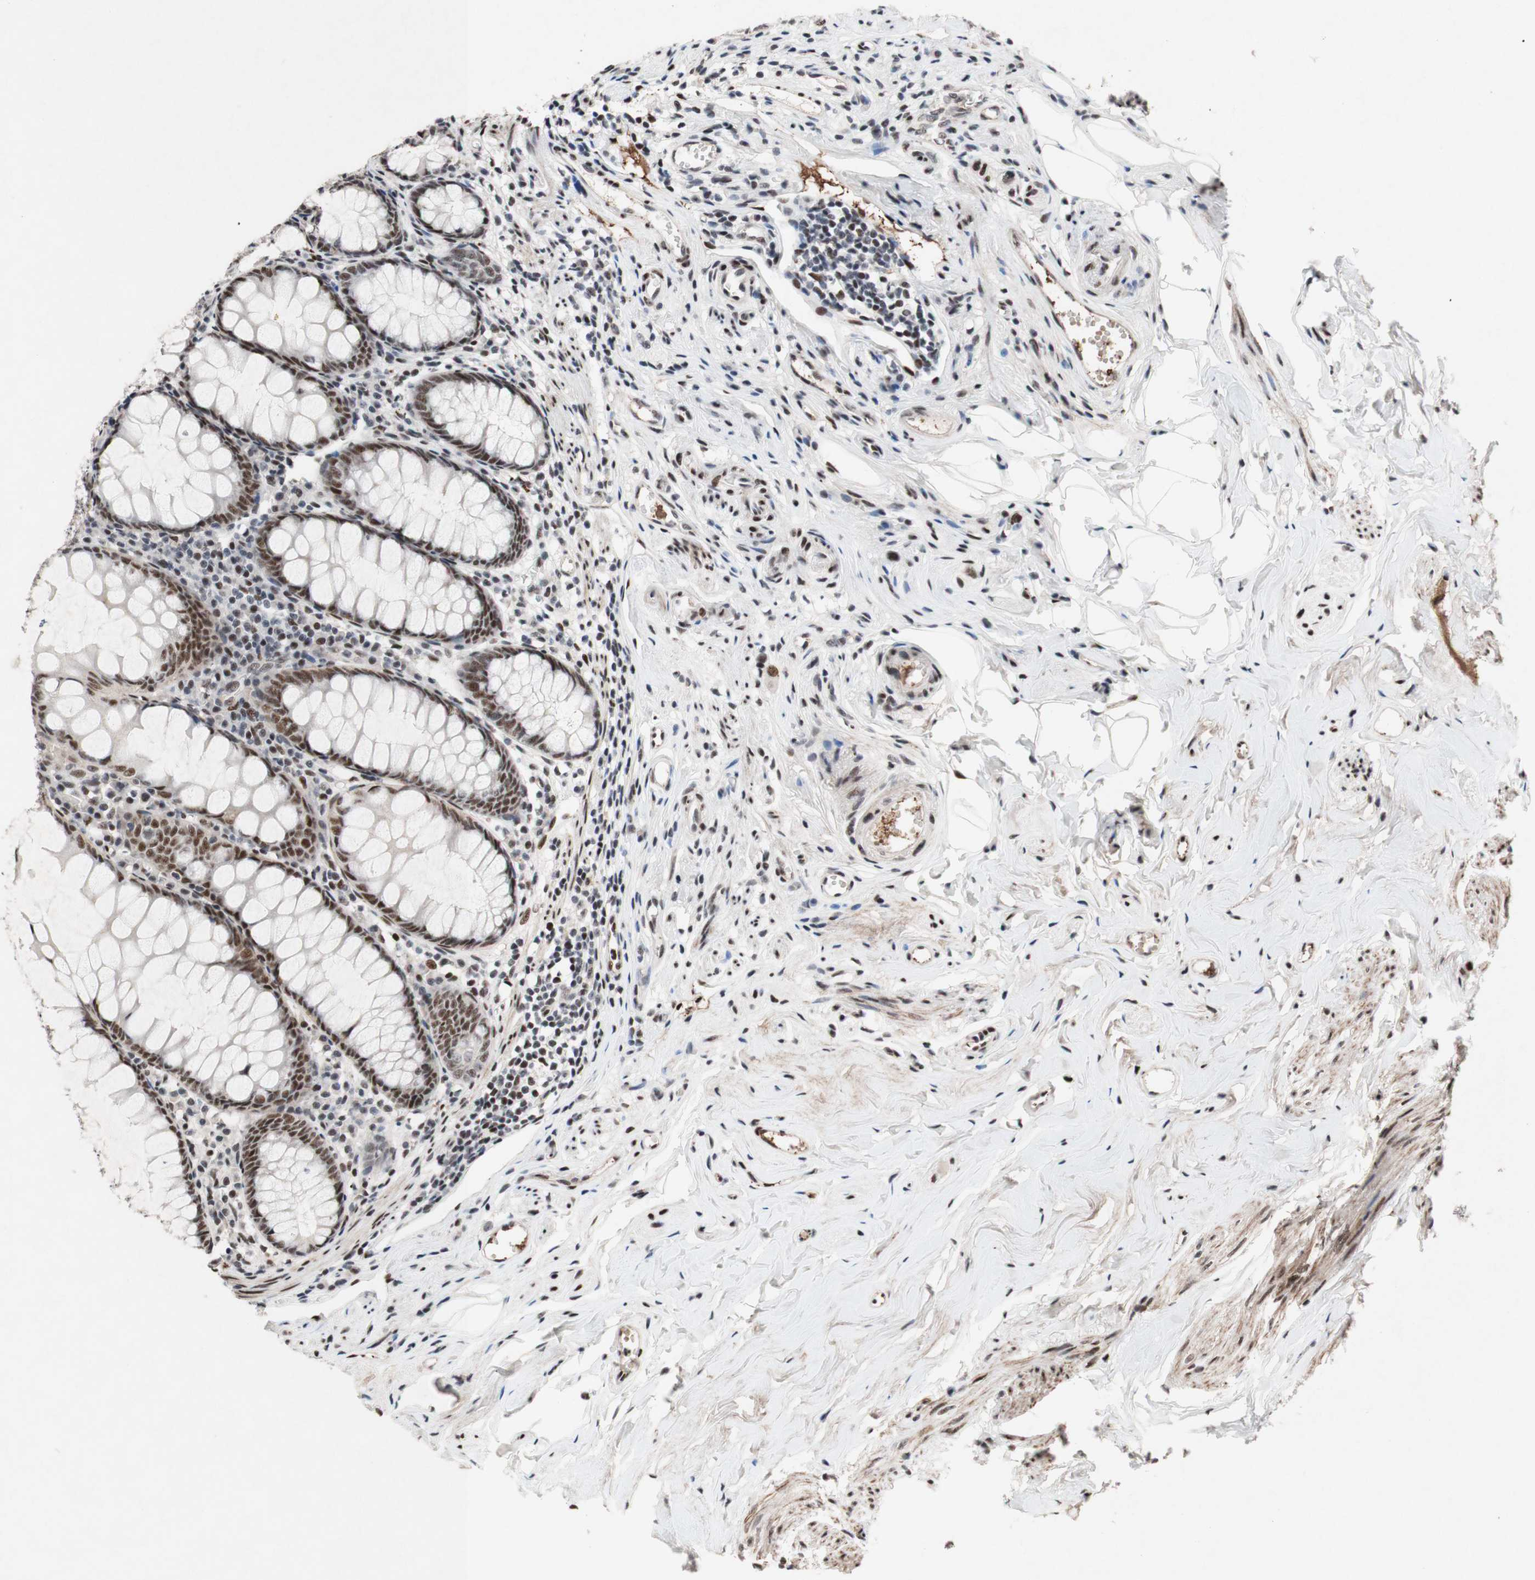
{"staining": {"intensity": "strong", "quantity": ">75%", "location": "nuclear"}, "tissue": "appendix", "cell_type": "Glandular cells", "image_type": "normal", "snomed": [{"axis": "morphology", "description": "Normal tissue, NOS"}, {"axis": "topography", "description": "Appendix"}], "caption": "A brown stain highlights strong nuclear expression of a protein in glandular cells of normal human appendix. Nuclei are stained in blue.", "gene": "TLE1", "patient": {"sex": "female", "age": 77}}